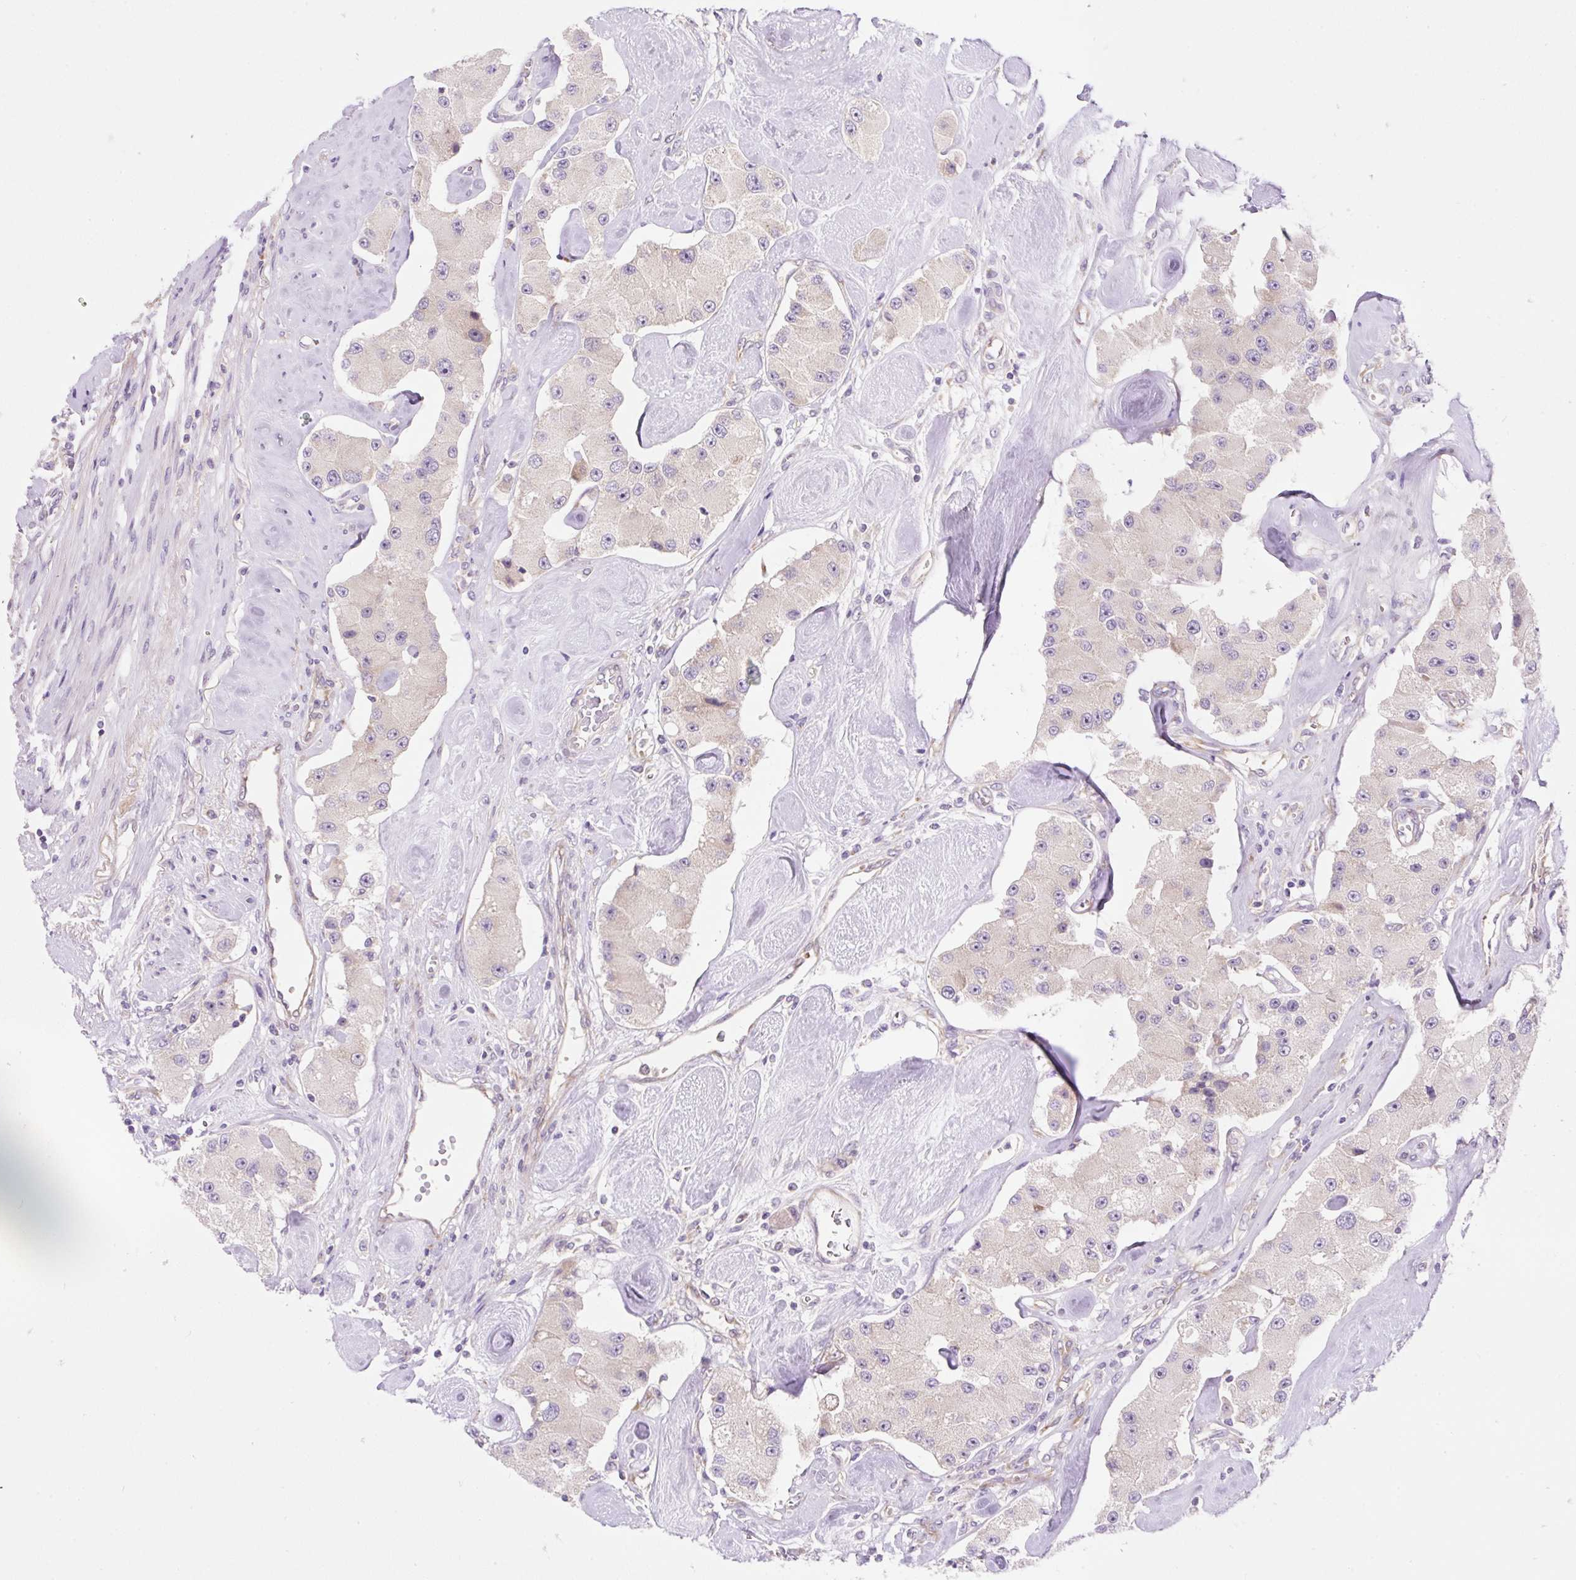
{"staining": {"intensity": "negative", "quantity": "none", "location": "none"}, "tissue": "carcinoid", "cell_type": "Tumor cells", "image_type": "cancer", "snomed": [{"axis": "morphology", "description": "Carcinoid, malignant, NOS"}, {"axis": "topography", "description": "Pancreas"}], "caption": "The histopathology image demonstrates no significant staining in tumor cells of carcinoid (malignant). (IHC, brightfield microscopy, high magnification).", "gene": "GPR45", "patient": {"sex": "male", "age": 41}}